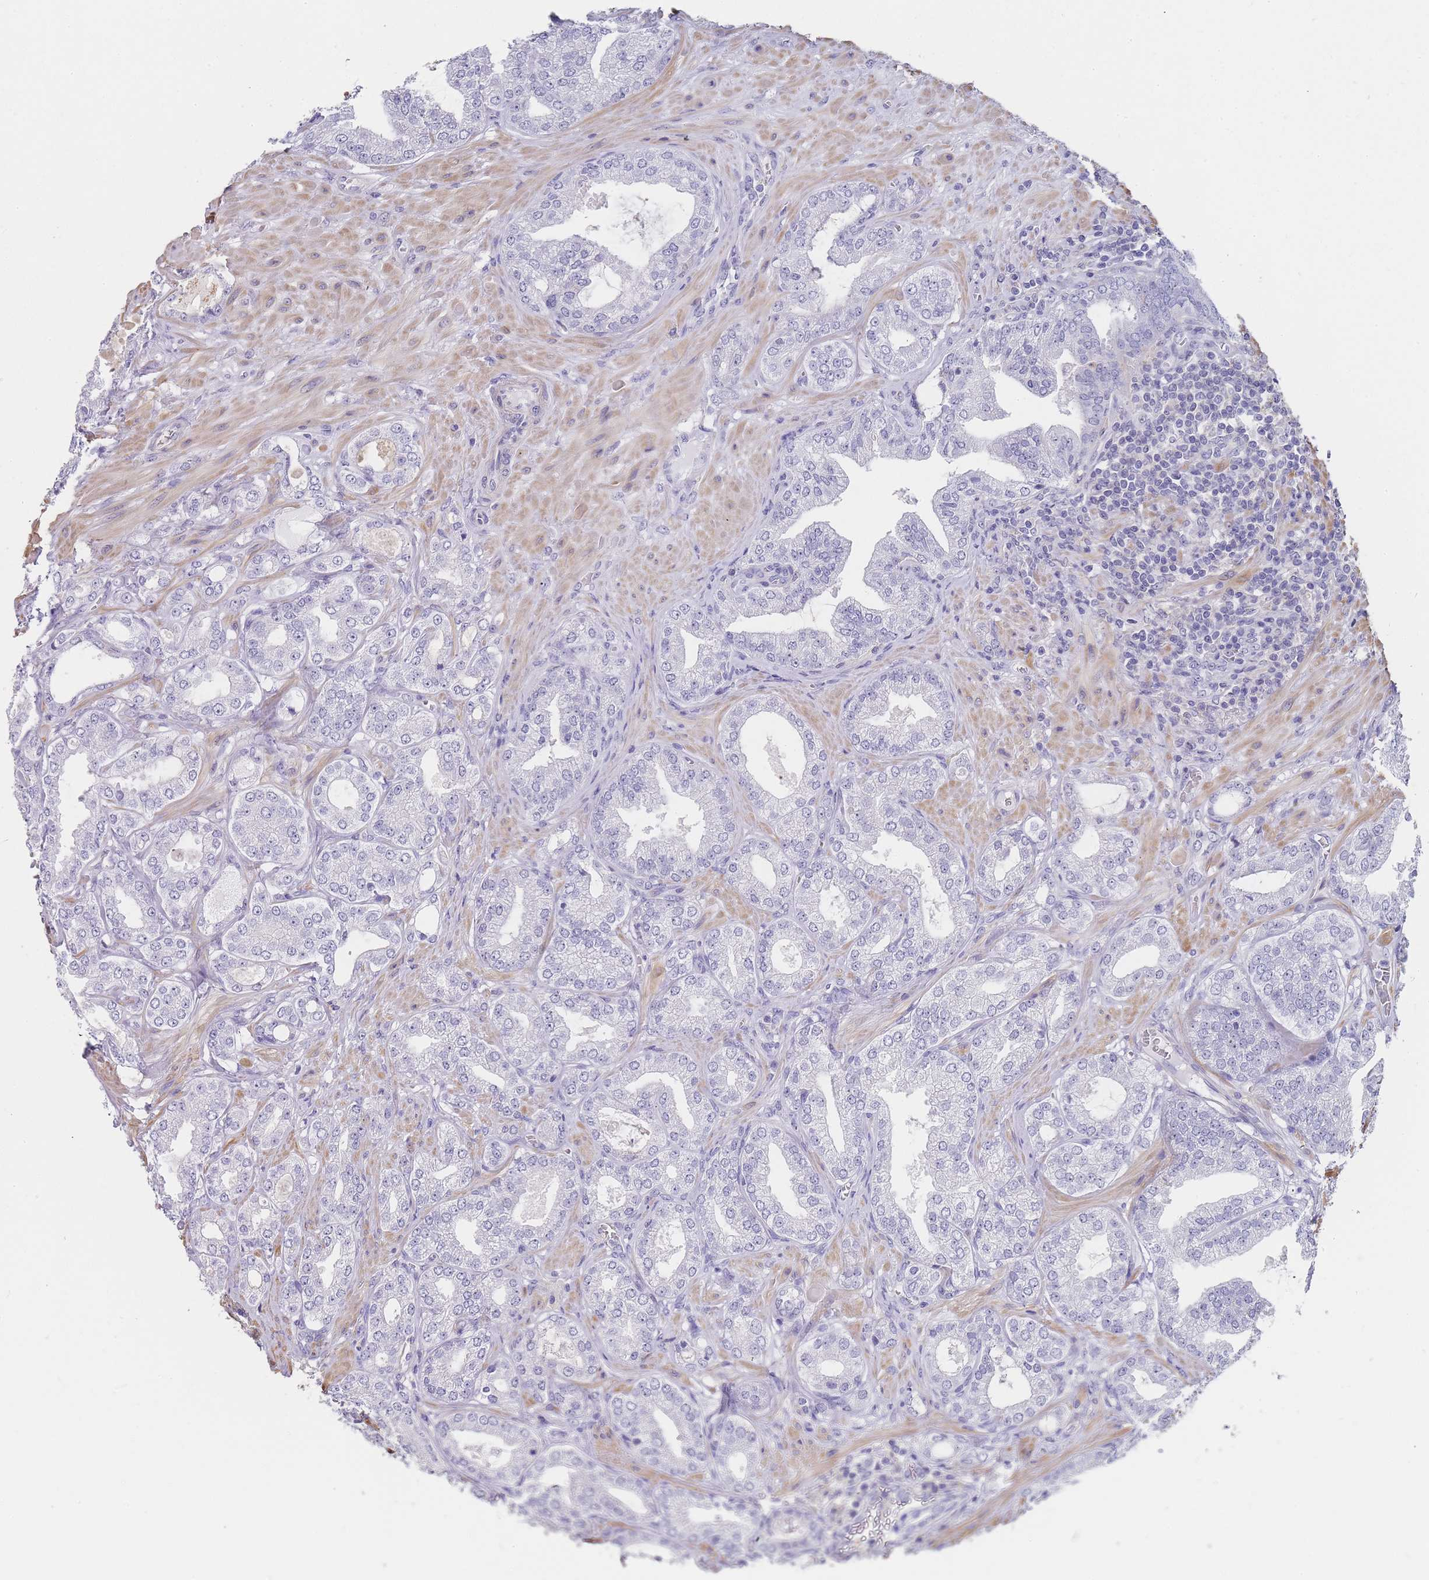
{"staining": {"intensity": "negative", "quantity": "none", "location": "none"}, "tissue": "prostate cancer", "cell_type": "Tumor cells", "image_type": "cancer", "snomed": [{"axis": "morphology", "description": "Adenocarcinoma, Low grade"}, {"axis": "topography", "description": "Prostate"}], "caption": "IHC of prostate adenocarcinoma (low-grade) exhibits no staining in tumor cells.", "gene": "NOP14", "patient": {"sex": "male", "age": 63}}